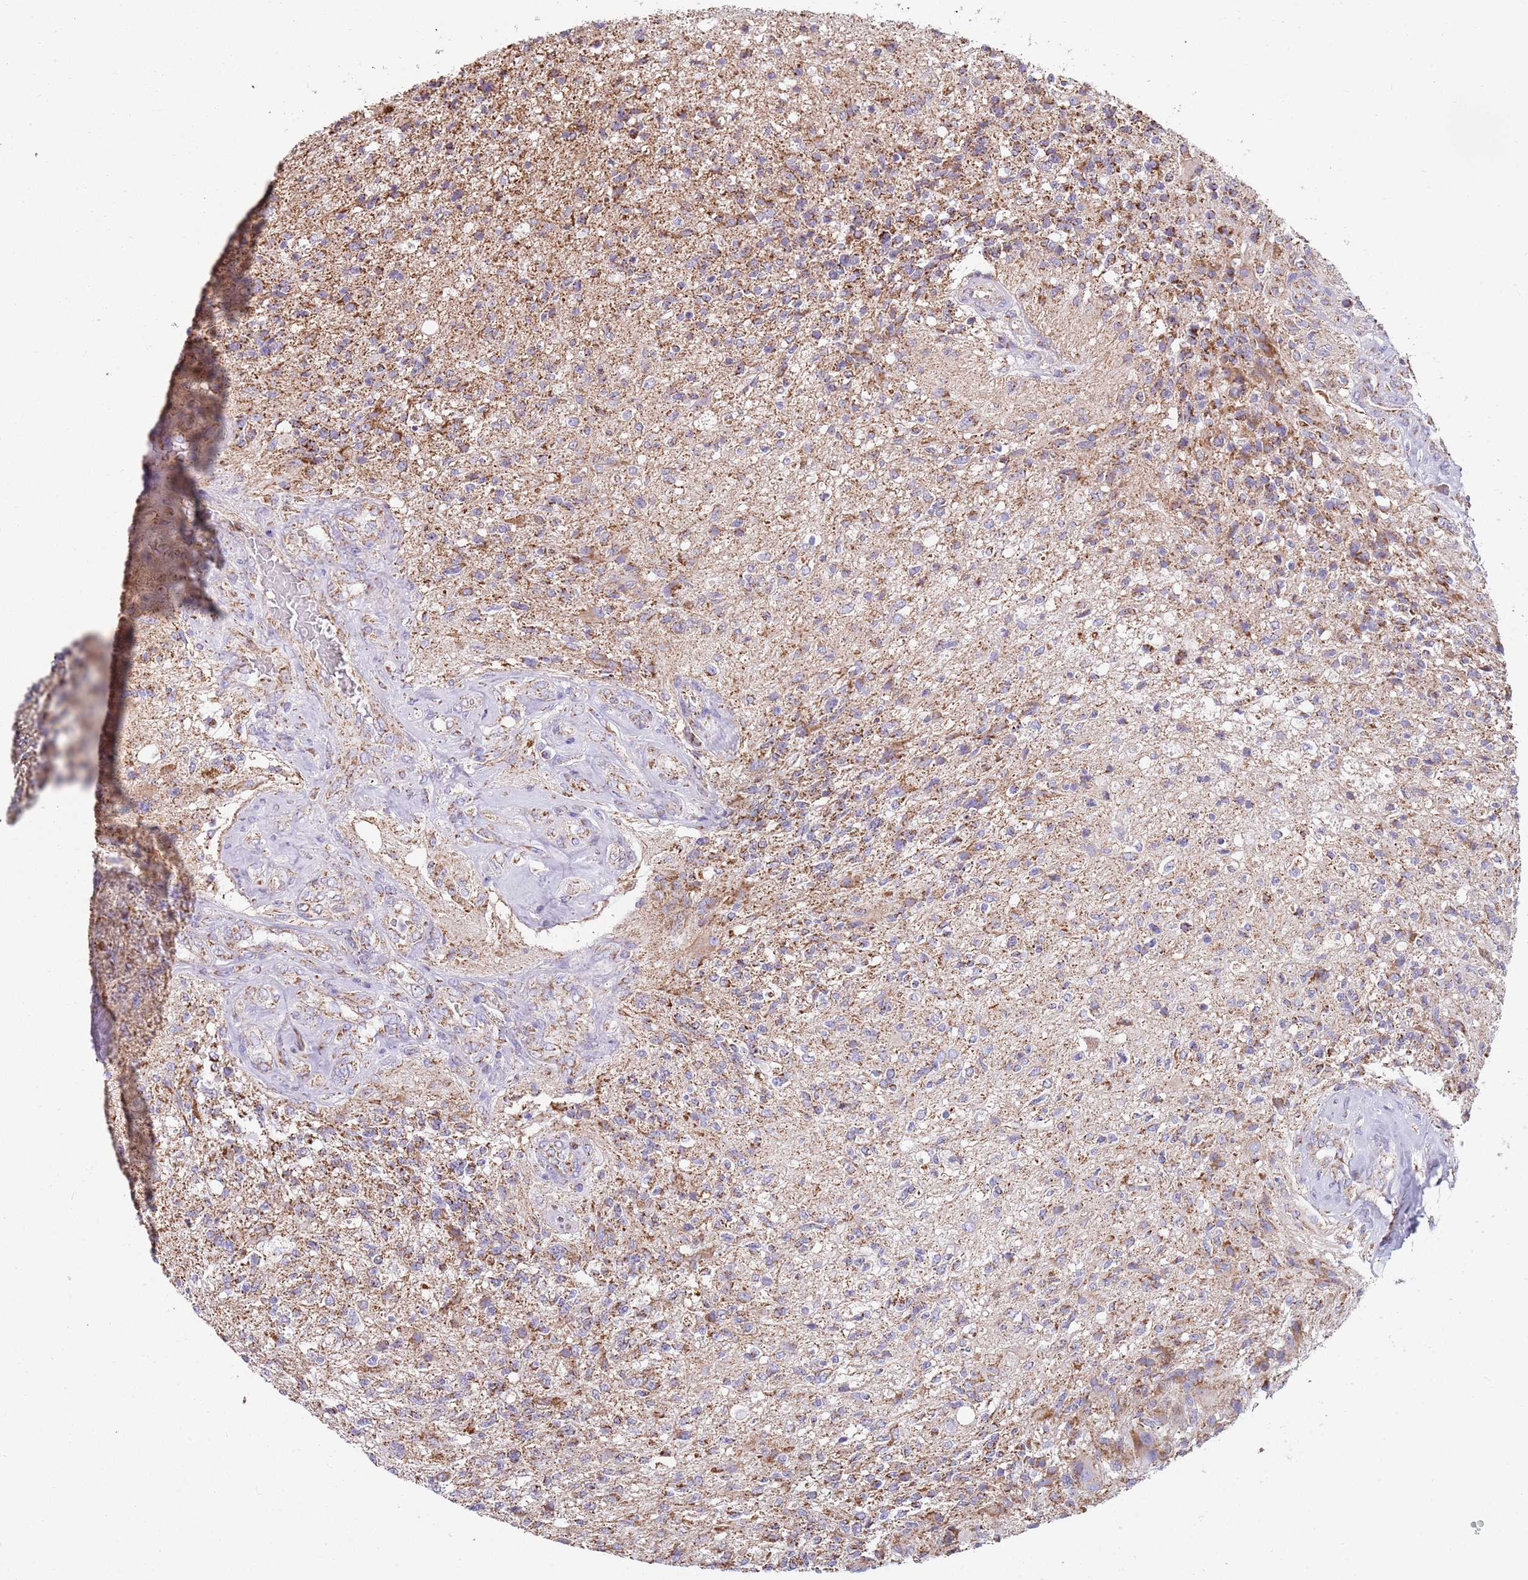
{"staining": {"intensity": "moderate", "quantity": "25%-75%", "location": "cytoplasmic/membranous"}, "tissue": "glioma", "cell_type": "Tumor cells", "image_type": "cancer", "snomed": [{"axis": "morphology", "description": "Glioma, malignant, High grade"}, {"axis": "topography", "description": "Brain"}], "caption": "IHC (DAB (3,3'-diaminobenzidine)) staining of malignant glioma (high-grade) reveals moderate cytoplasmic/membranous protein positivity in about 25%-75% of tumor cells.", "gene": "TTLL1", "patient": {"sex": "male", "age": 56}}